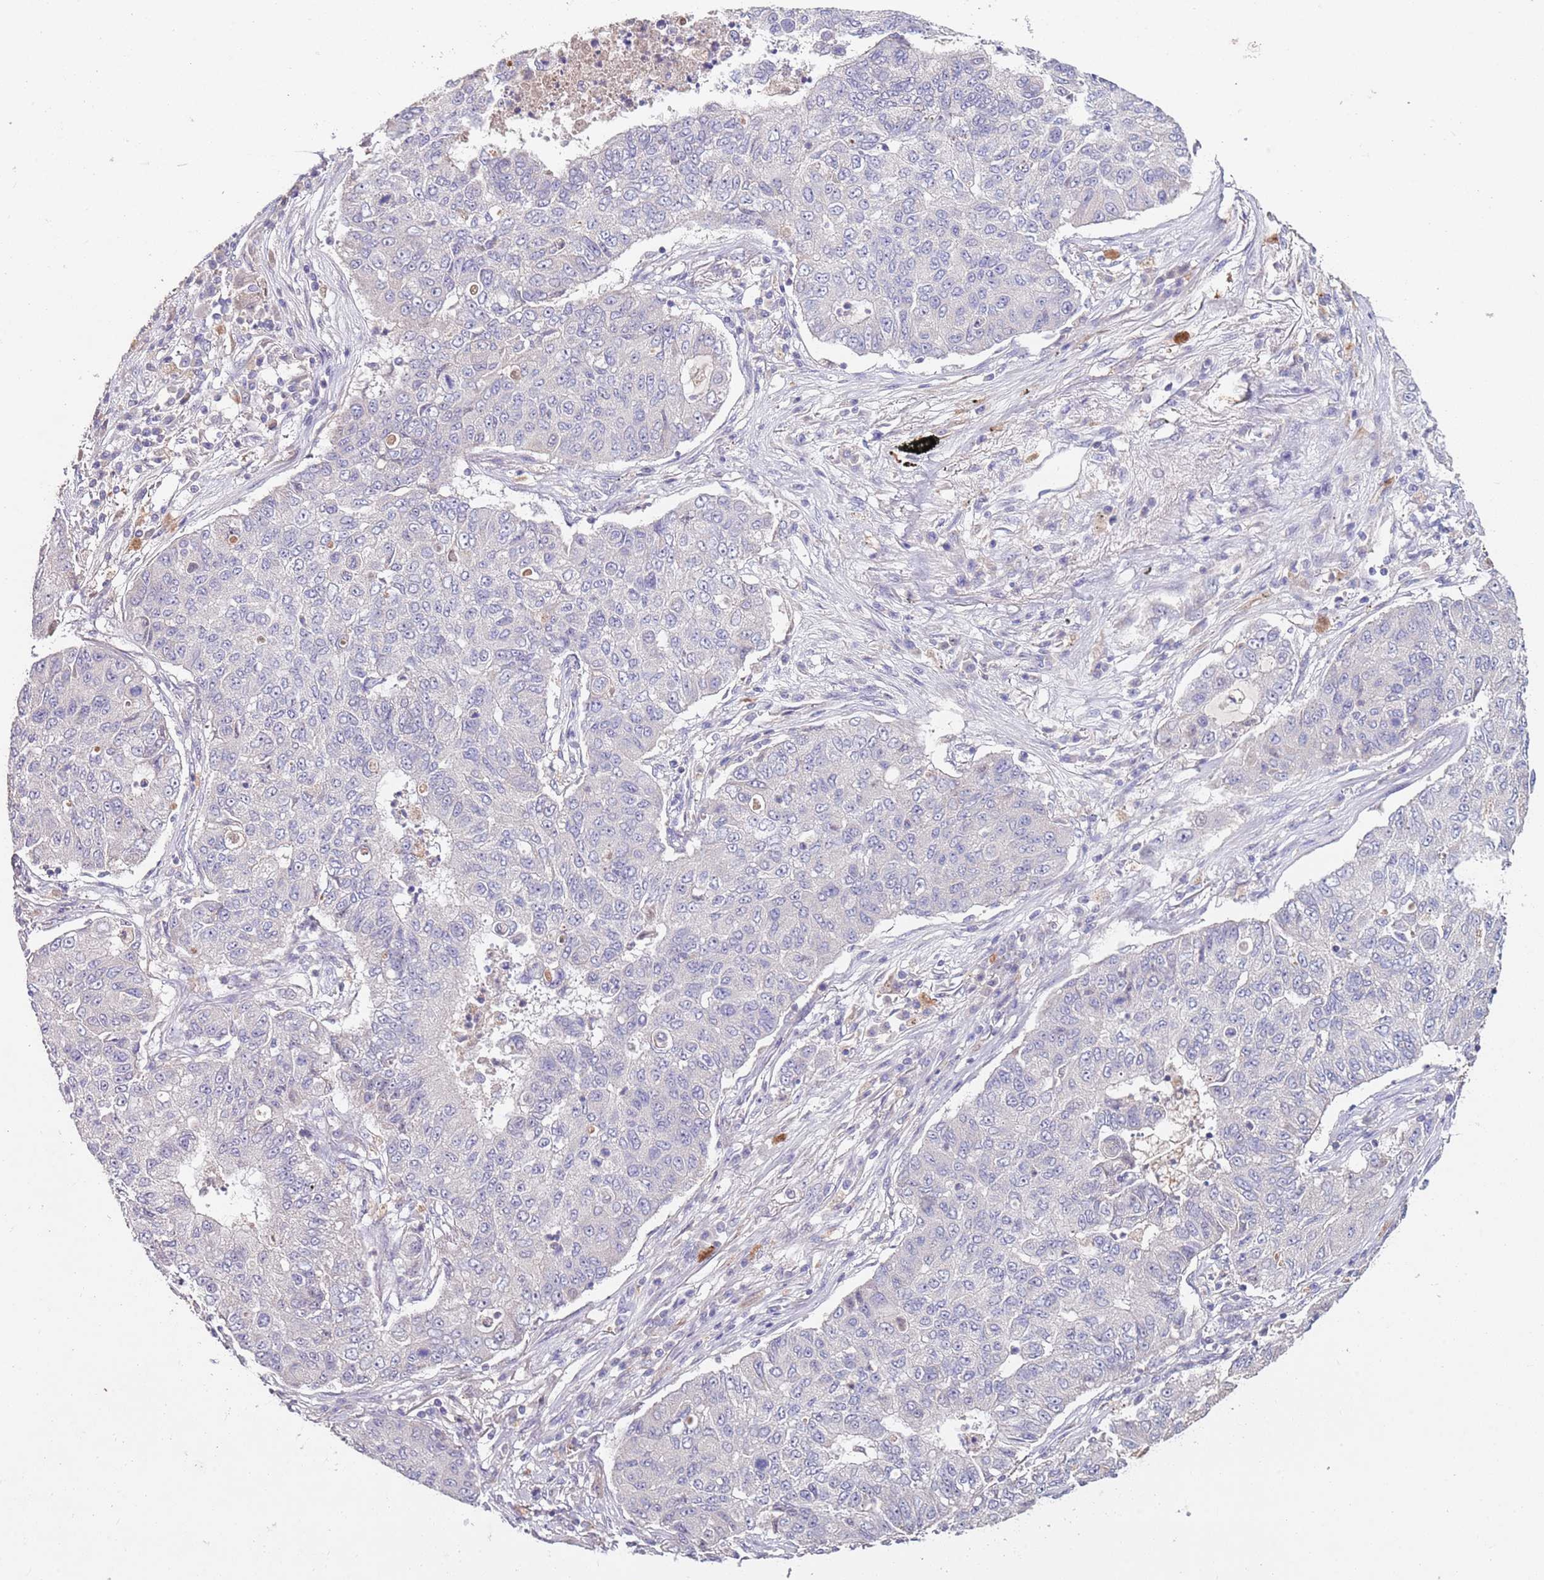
{"staining": {"intensity": "negative", "quantity": "none", "location": "none"}, "tissue": "lung cancer", "cell_type": "Tumor cells", "image_type": "cancer", "snomed": [{"axis": "morphology", "description": "Squamous cell carcinoma, NOS"}, {"axis": "topography", "description": "Lung"}], "caption": "DAB immunohistochemical staining of lung squamous cell carcinoma exhibits no significant expression in tumor cells. (DAB (3,3'-diaminobenzidine) immunohistochemistry (IHC) with hematoxylin counter stain).", "gene": "NRDE2", "patient": {"sex": "male", "age": 74}}